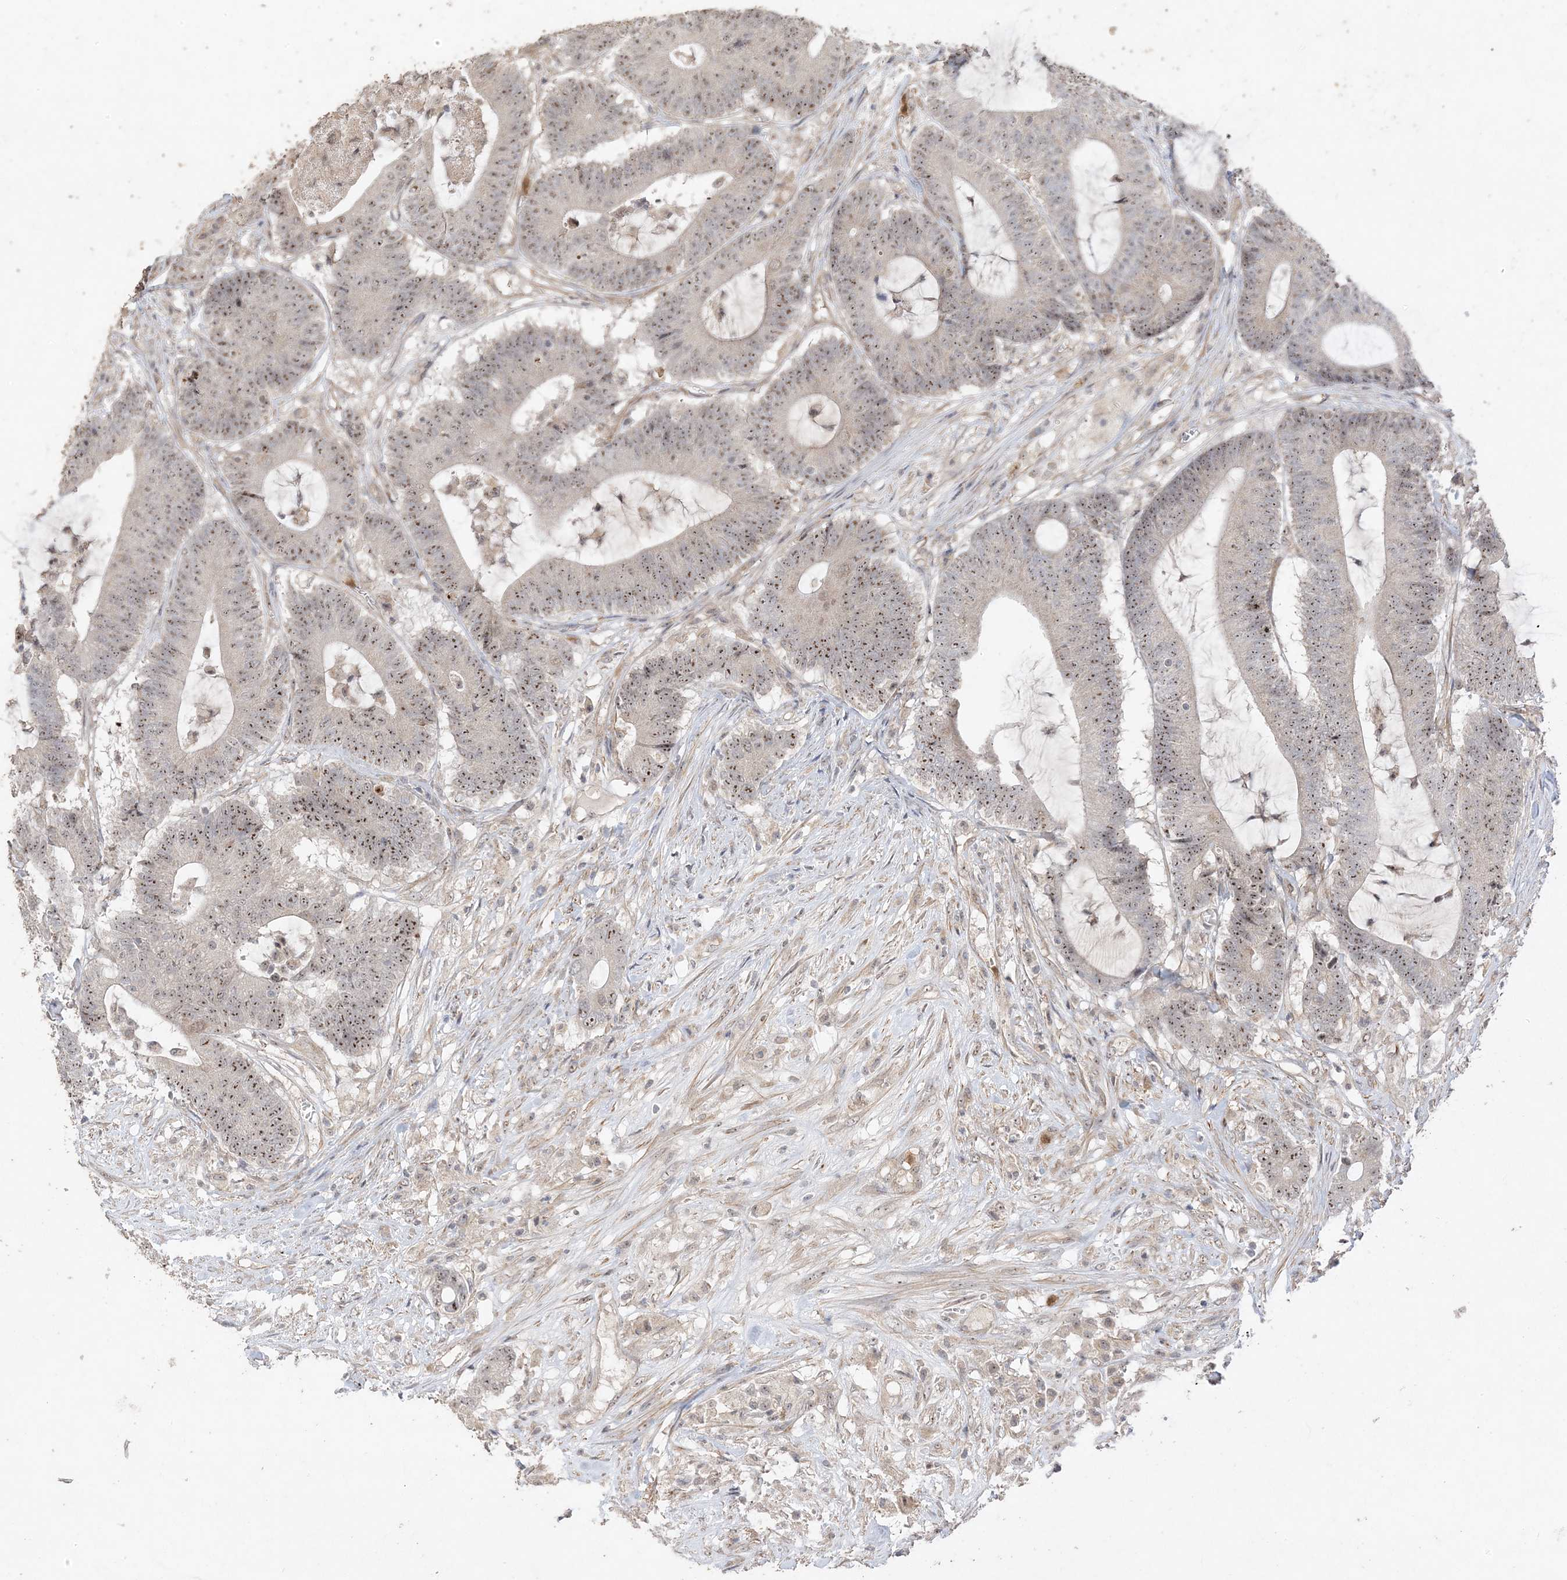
{"staining": {"intensity": "moderate", "quantity": ">75%", "location": "nuclear"}, "tissue": "colorectal cancer", "cell_type": "Tumor cells", "image_type": "cancer", "snomed": [{"axis": "morphology", "description": "Adenocarcinoma, NOS"}, {"axis": "topography", "description": "Colon"}], "caption": "The immunohistochemical stain labels moderate nuclear positivity in tumor cells of colorectal cancer tissue. (brown staining indicates protein expression, while blue staining denotes nuclei).", "gene": "DDX18", "patient": {"sex": "female", "age": 84}}